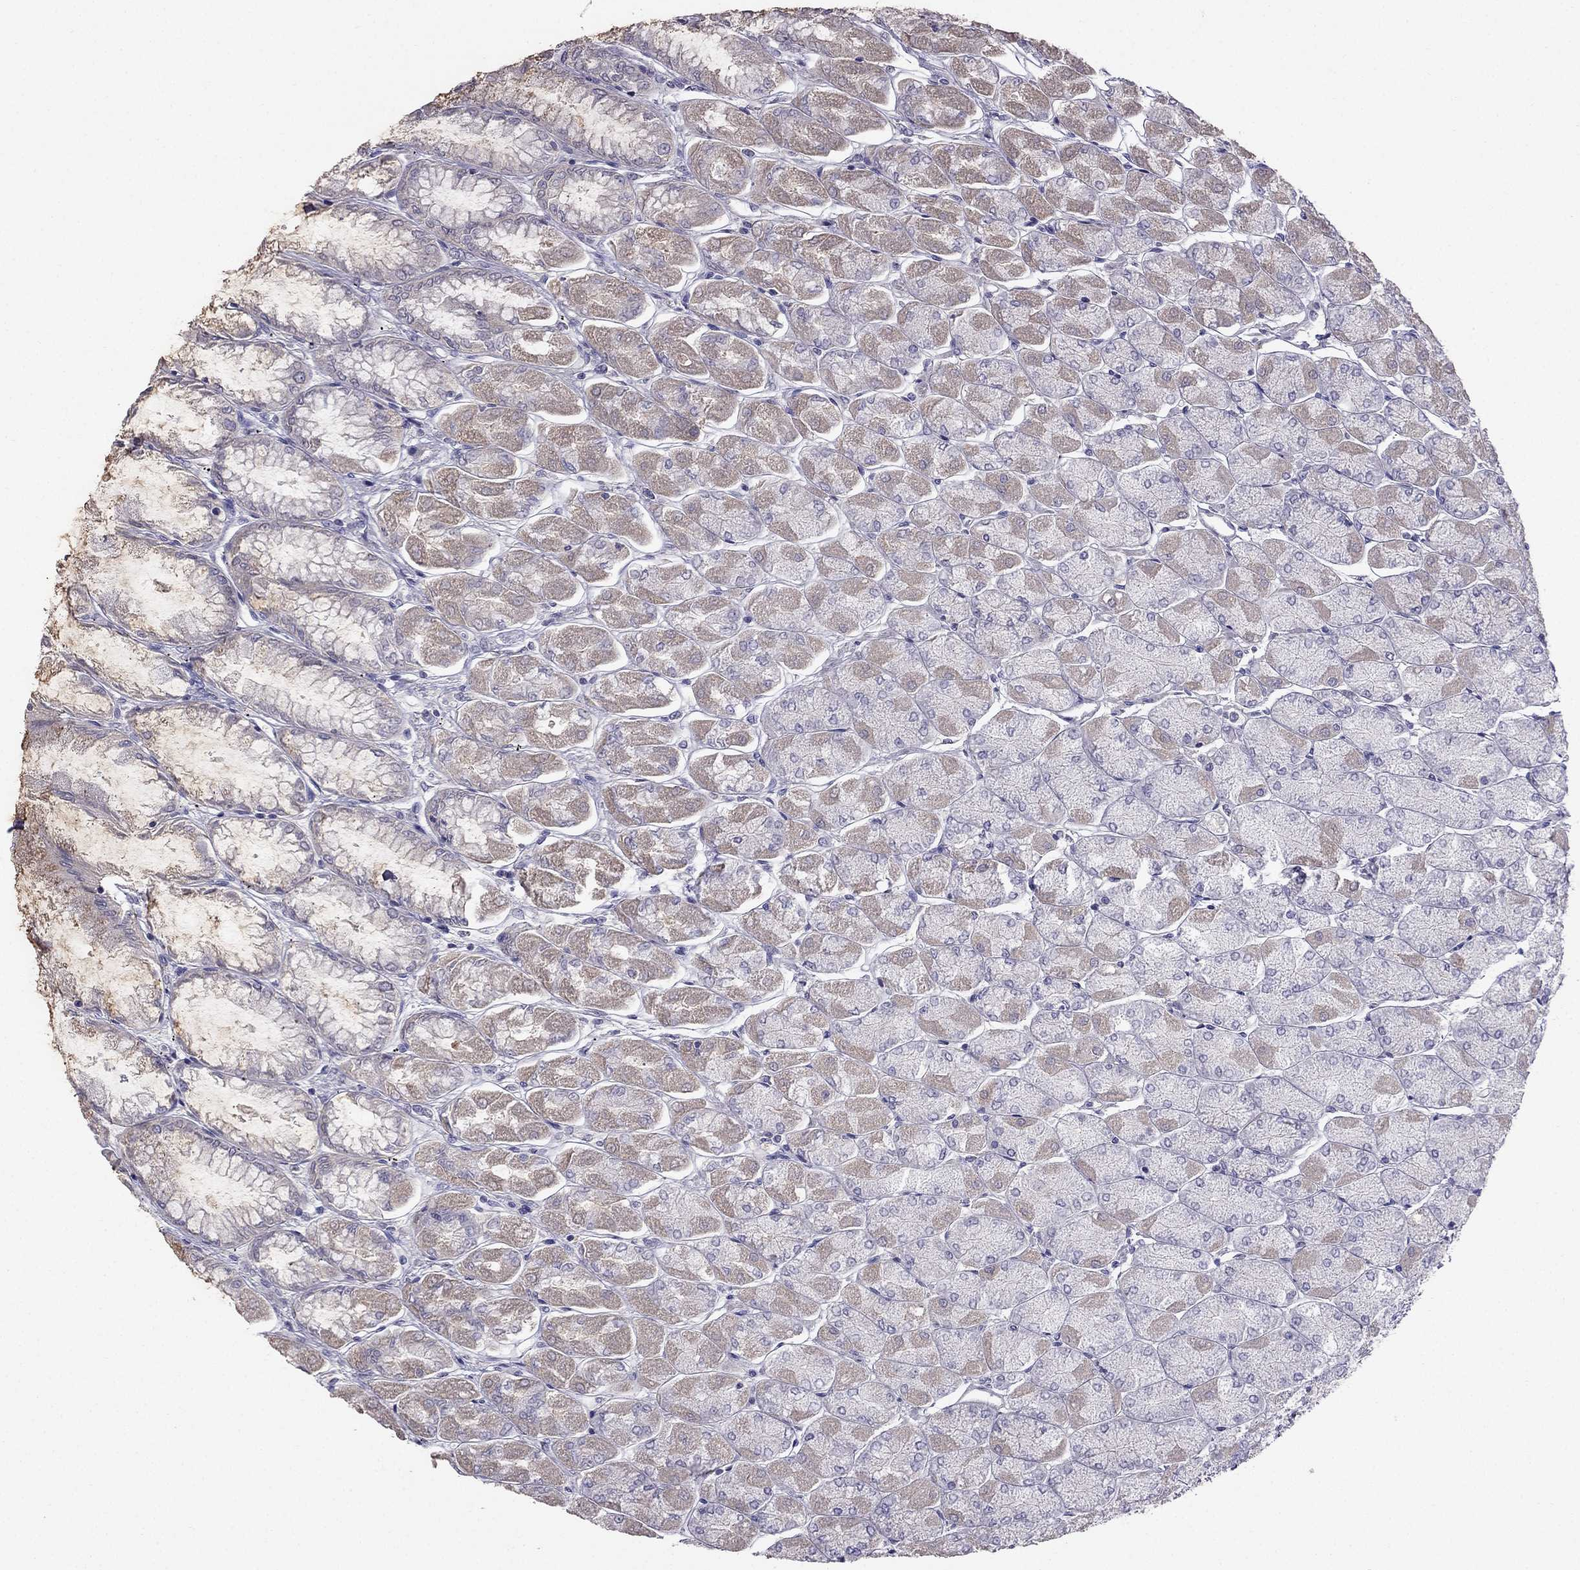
{"staining": {"intensity": "weak", "quantity": ">75%", "location": "cytoplasmic/membranous"}, "tissue": "stomach", "cell_type": "Glandular cells", "image_type": "normal", "snomed": [{"axis": "morphology", "description": "Normal tissue, NOS"}, {"axis": "topography", "description": "Stomach, upper"}], "caption": "An immunohistochemistry histopathology image of normal tissue is shown. Protein staining in brown labels weak cytoplasmic/membranous positivity in stomach within glandular cells. The staining was performed using DAB (3,3'-diaminobenzidine) to visualize the protein expression in brown, while the nuclei were stained in blue with hematoxylin (Magnification: 20x).", "gene": "AS3MT", "patient": {"sex": "male", "age": 60}}